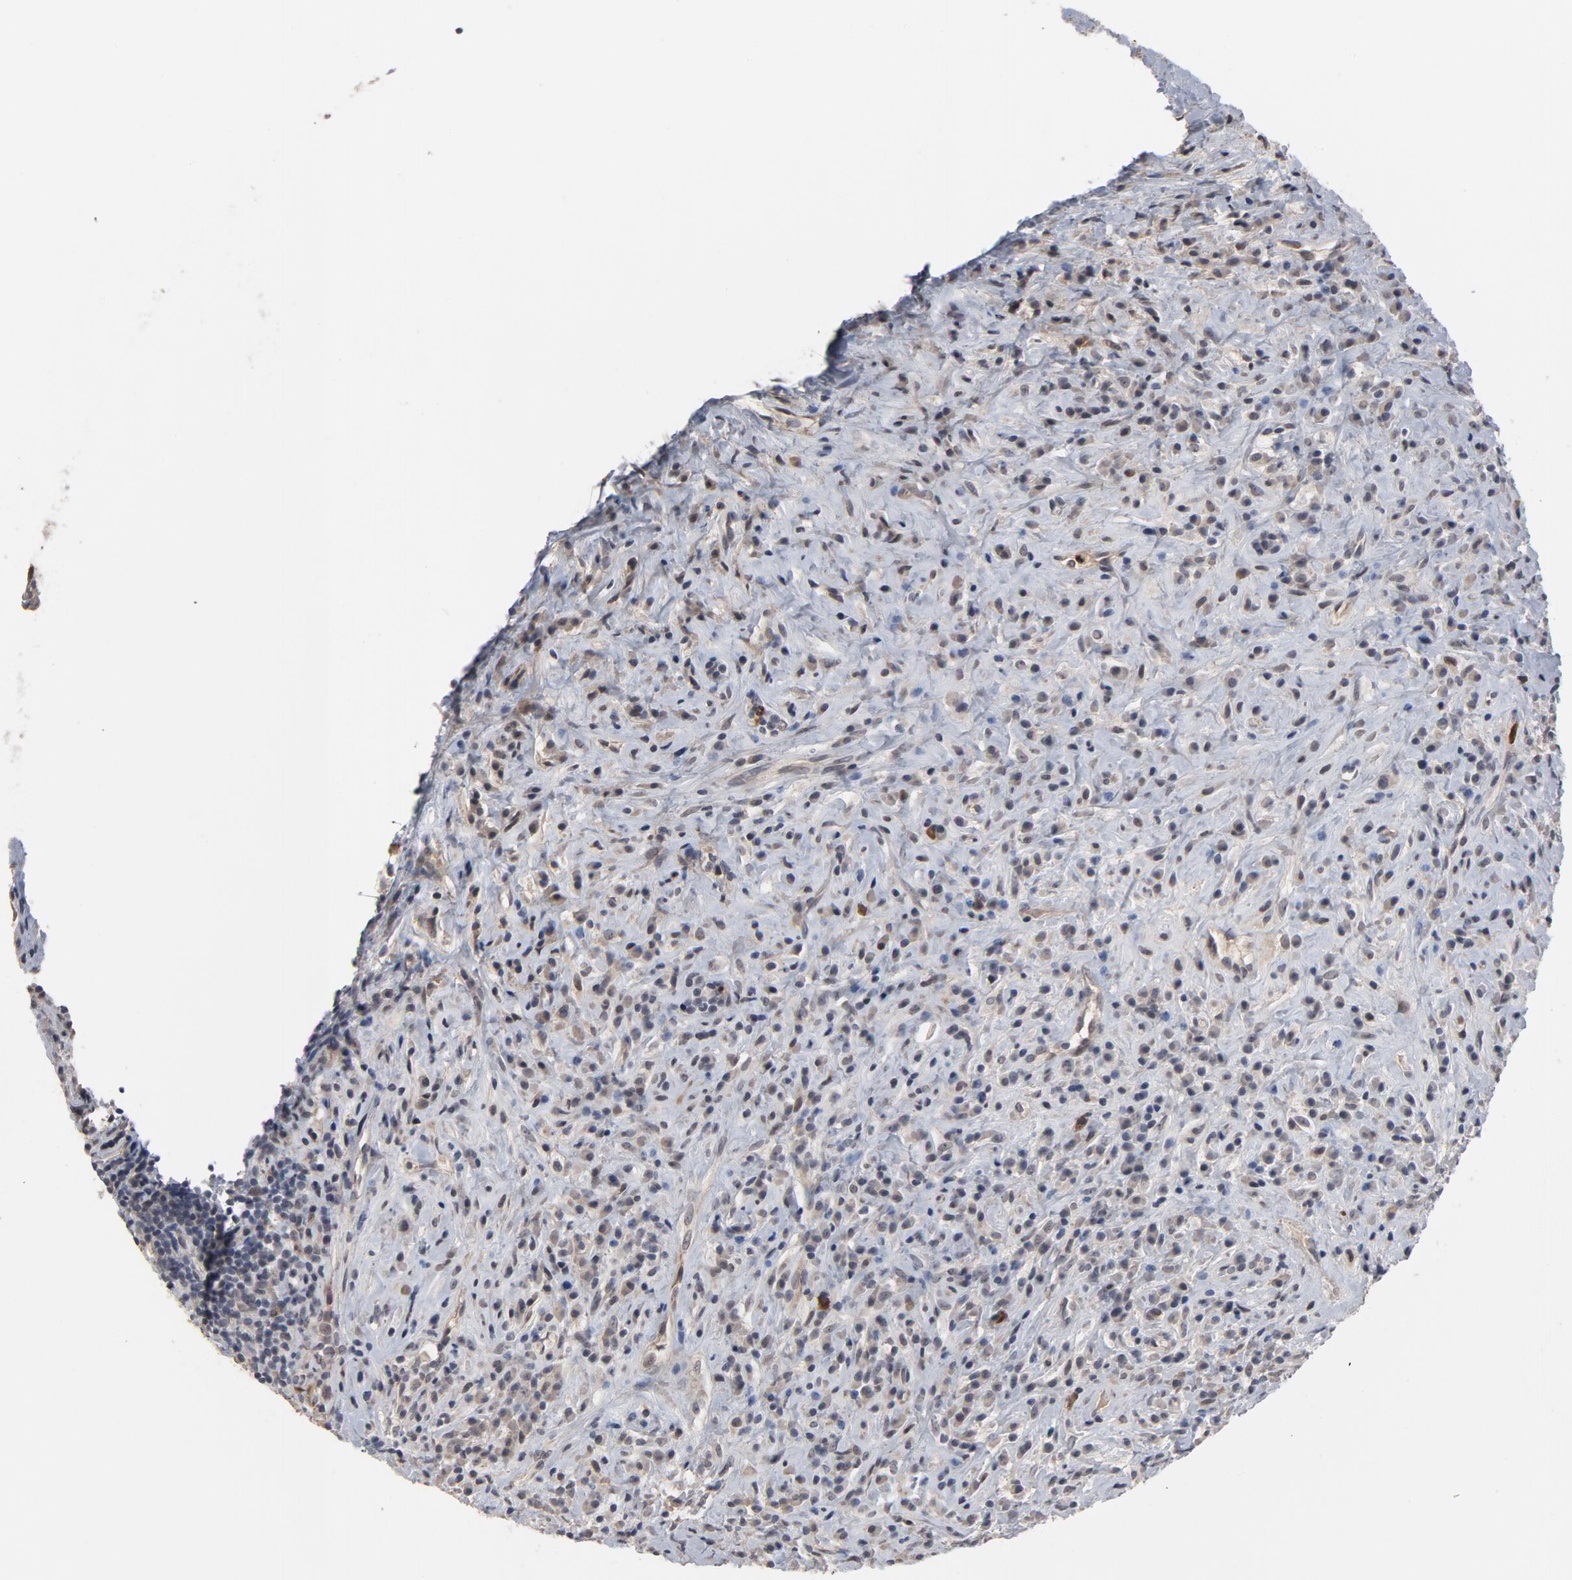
{"staining": {"intensity": "negative", "quantity": "none", "location": "none"}, "tissue": "lymphoma", "cell_type": "Tumor cells", "image_type": "cancer", "snomed": [{"axis": "morphology", "description": "Hodgkin's disease, NOS"}, {"axis": "topography", "description": "Lymph node"}], "caption": "Tumor cells are negative for protein expression in human lymphoma.", "gene": "RTL5", "patient": {"sex": "female", "age": 25}}